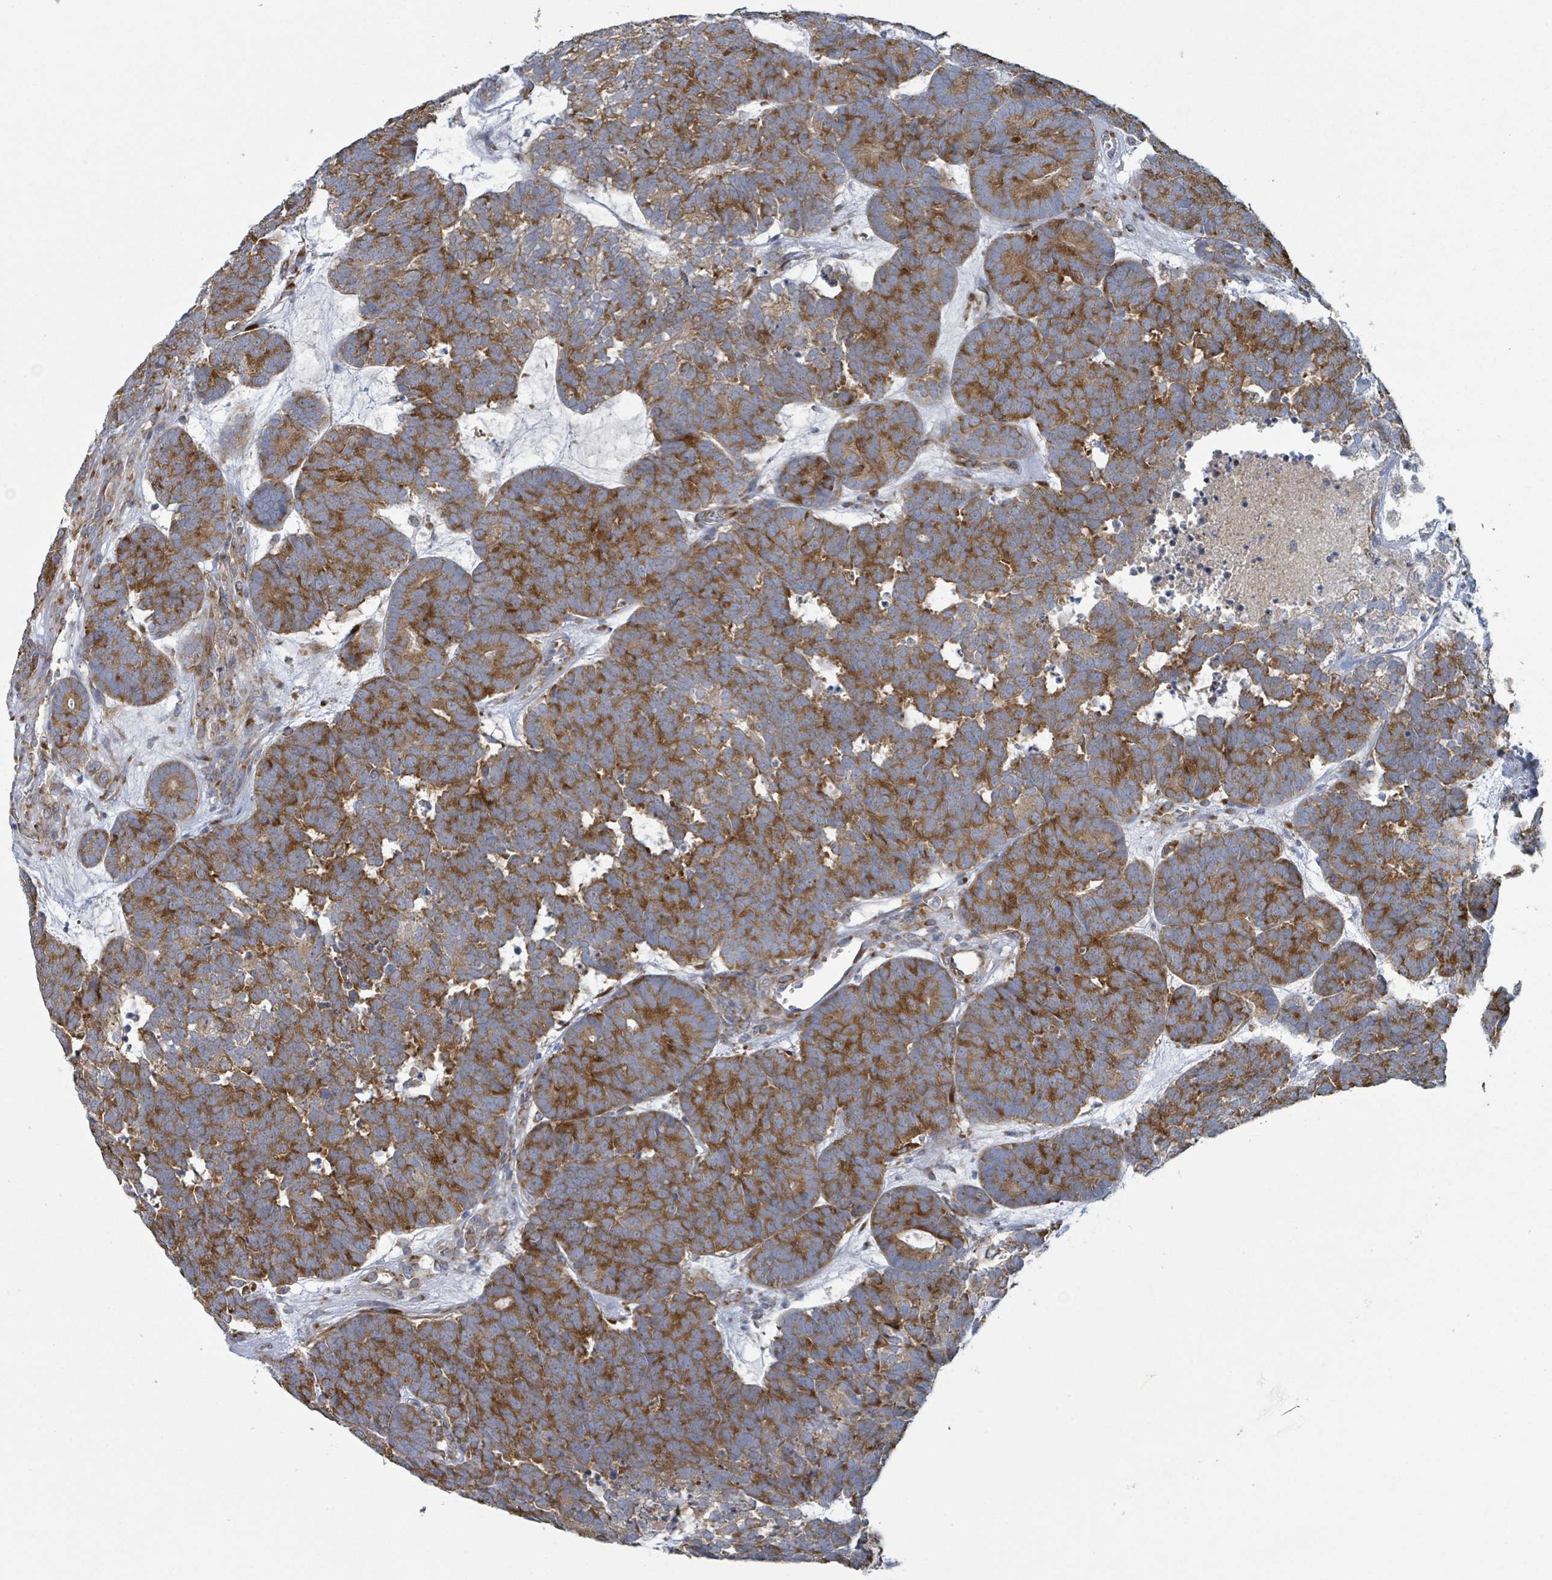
{"staining": {"intensity": "strong", "quantity": "25%-75%", "location": "cytoplasmic/membranous"}, "tissue": "head and neck cancer", "cell_type": "Tumor cells", "image_type": "cancer", "snomed": [{"axis": "morphology", "description": "Adenocarcinoma, NOS"}, {"axis": "topography", "description": "Head-Neck"}], "caption": "Tumor cells show strong cytoplasmic/membranous expression in approximately 25%-75% of cells in head and neck cancer. Nuclei are stained in blue.", "gene": "RPL32", "patient": {"sex": "female", "age": 81}}